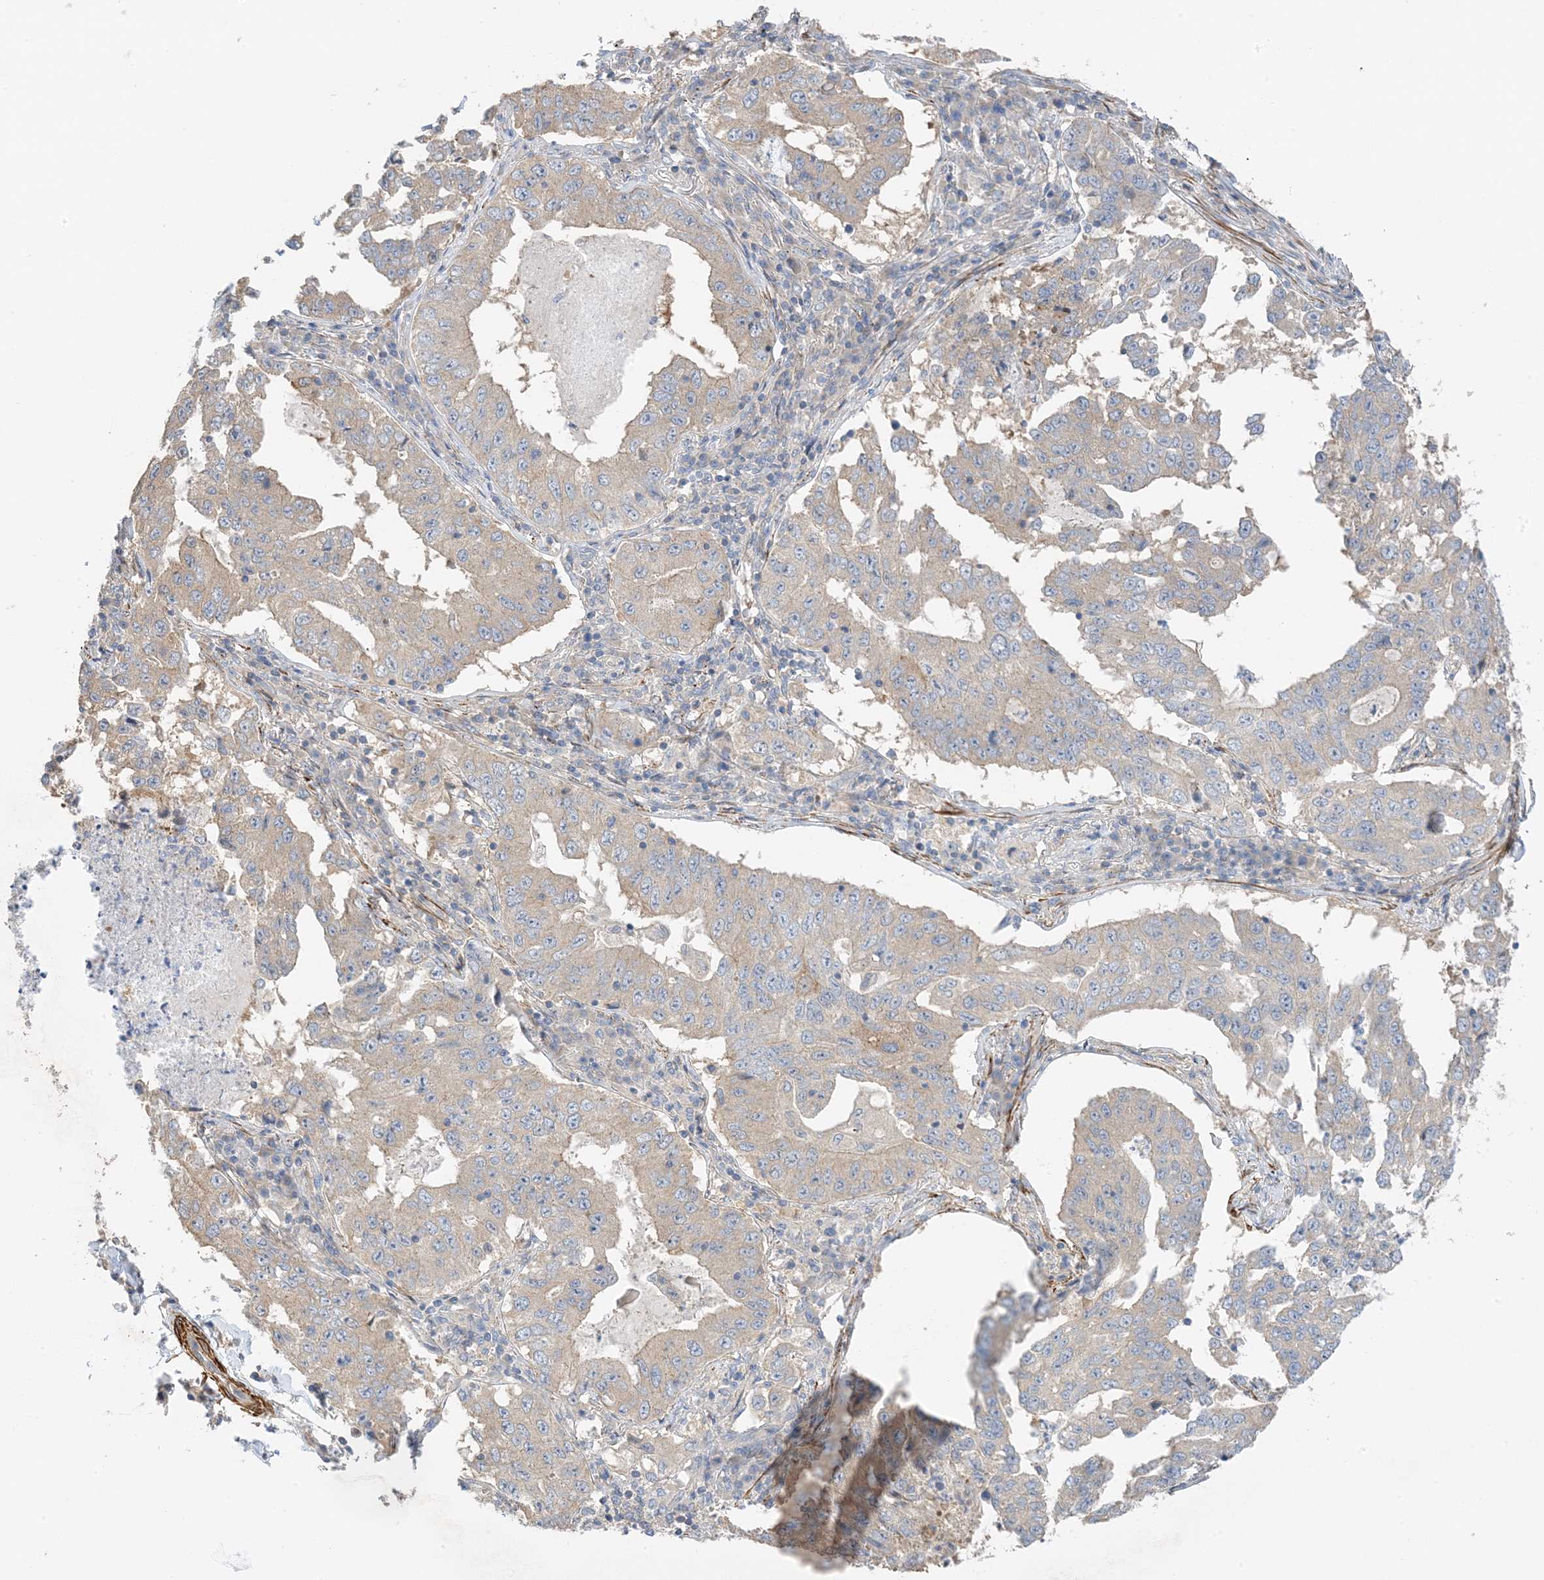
{"staining": {"intensity": "weak", "quantity": "25%-75%", "location": "cytoplasmic/membranous"}, "tissue": "lung cancer", "cell_type": "Tumor cells", "image_type": "cancer", "snomed": [{"axis": "morphology", "description": "Adenocarcinoma, NOS"}, {"axis": "topography", "description": "Lung"}], "caption": "Protein staining by immunohistochemistry reveals weak cytoplasmic/membranous expression in about 25%-75% of tumor cells in adenocarcinoma (lung). (brown staining indicates protein expression, while blue staining denotes nuclei).", "gene": "KIFBP", "patient": {"sex": "female", "age": 51}}